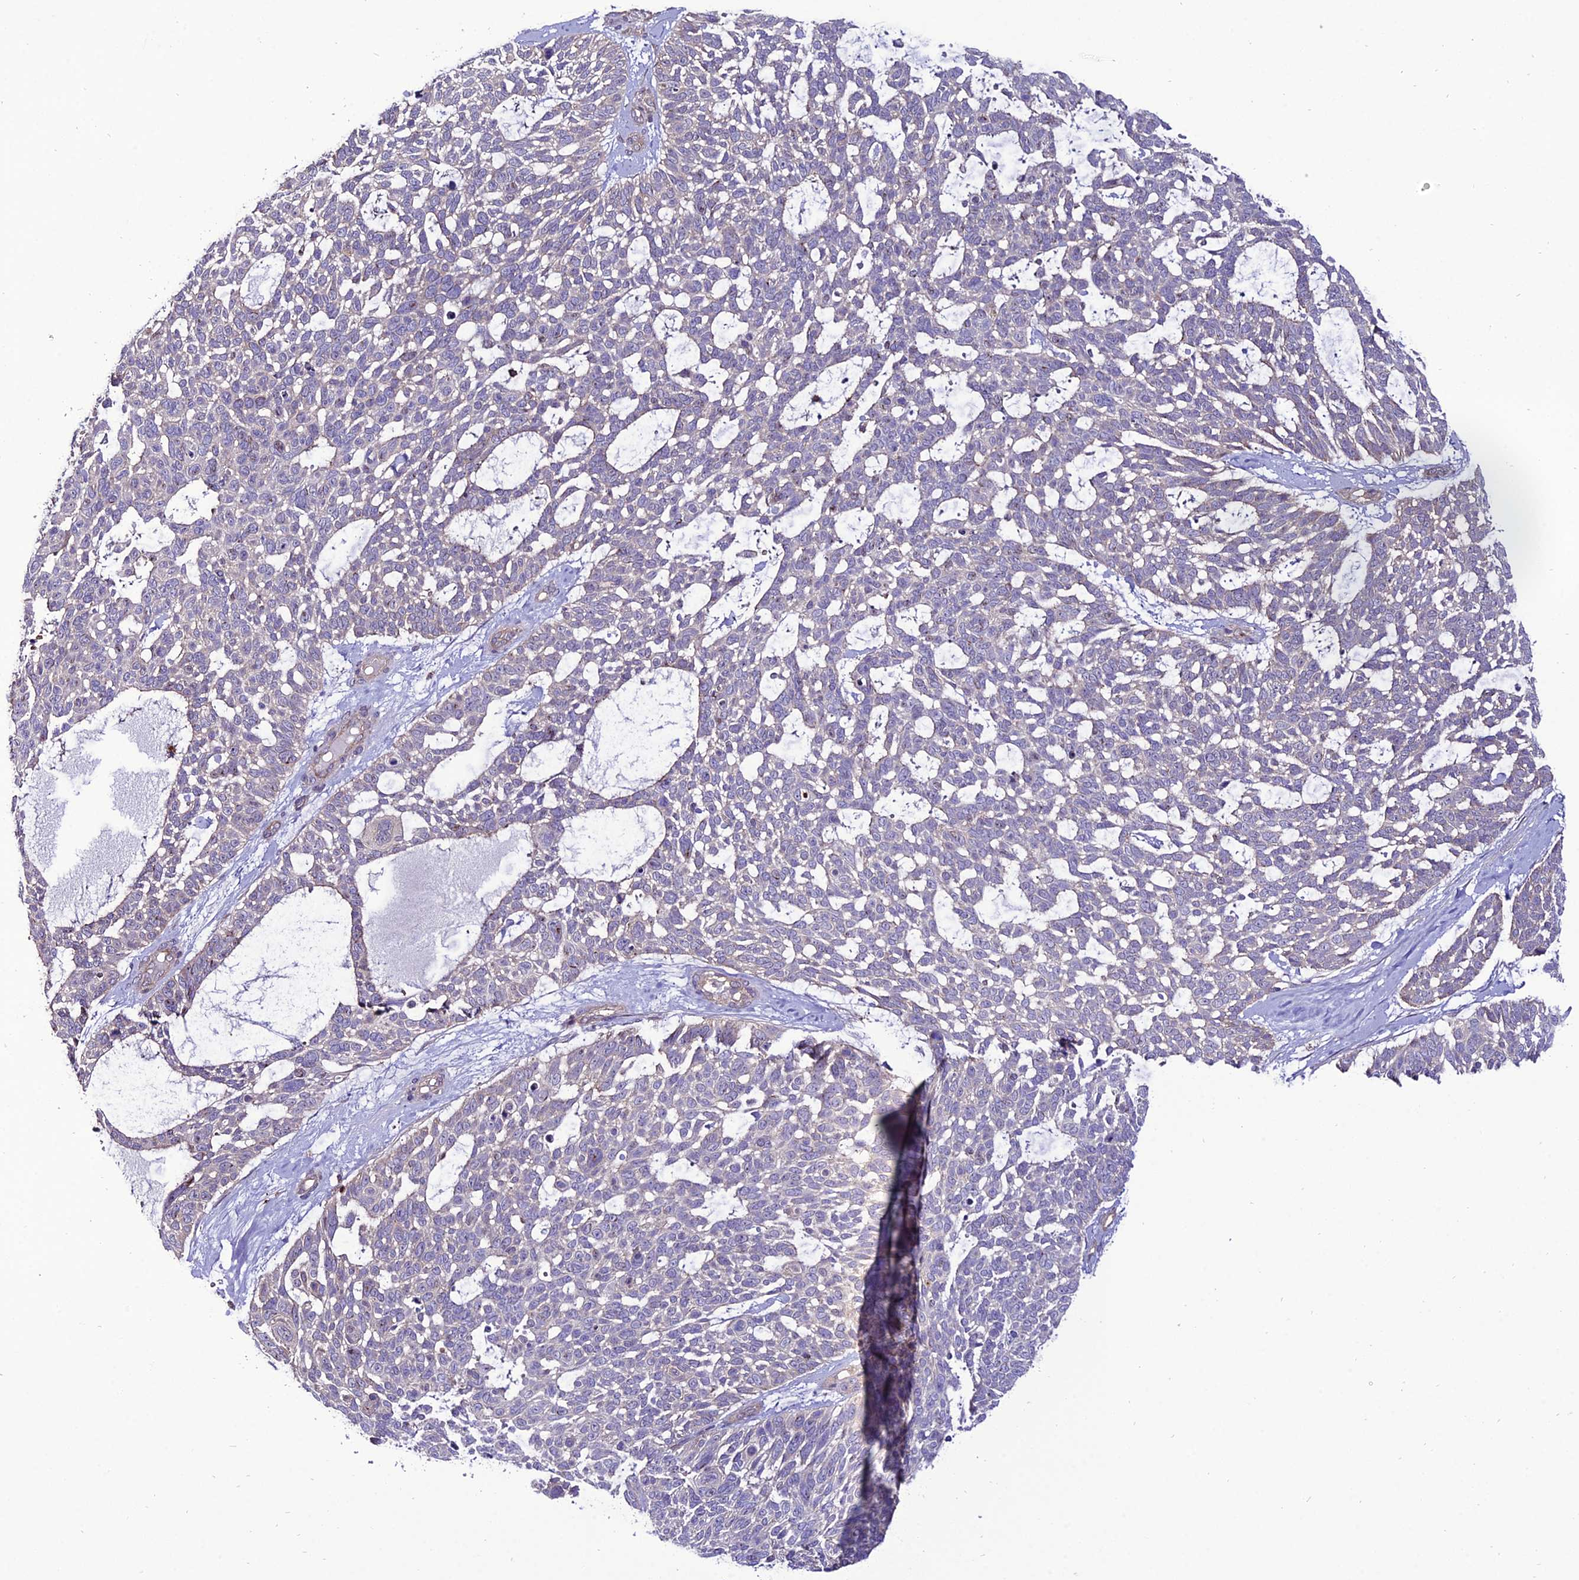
{"staining": {"intensity": "negative", "quantity": "none", "location": "none"}, "tissue": "skin cancer", "cell_type": "Tumor cells", "image_type": "cancer", "snomed": [{"axis": "morphology", "description": "Basal cell carcinoma"}, {"axis": "topography", "description": "Skin"}], "caption": "This is a micrograph of IHC staining of skin basal cell carcinoma, which shows no staining in tumor cells. Brightfield microscopy of immunohistochemistry stained with DAB (brown) and hematoxylin (blue), captured at high magnification.", "gene": "PPIL3", "patient": {"sex": "male", "age": 88}}